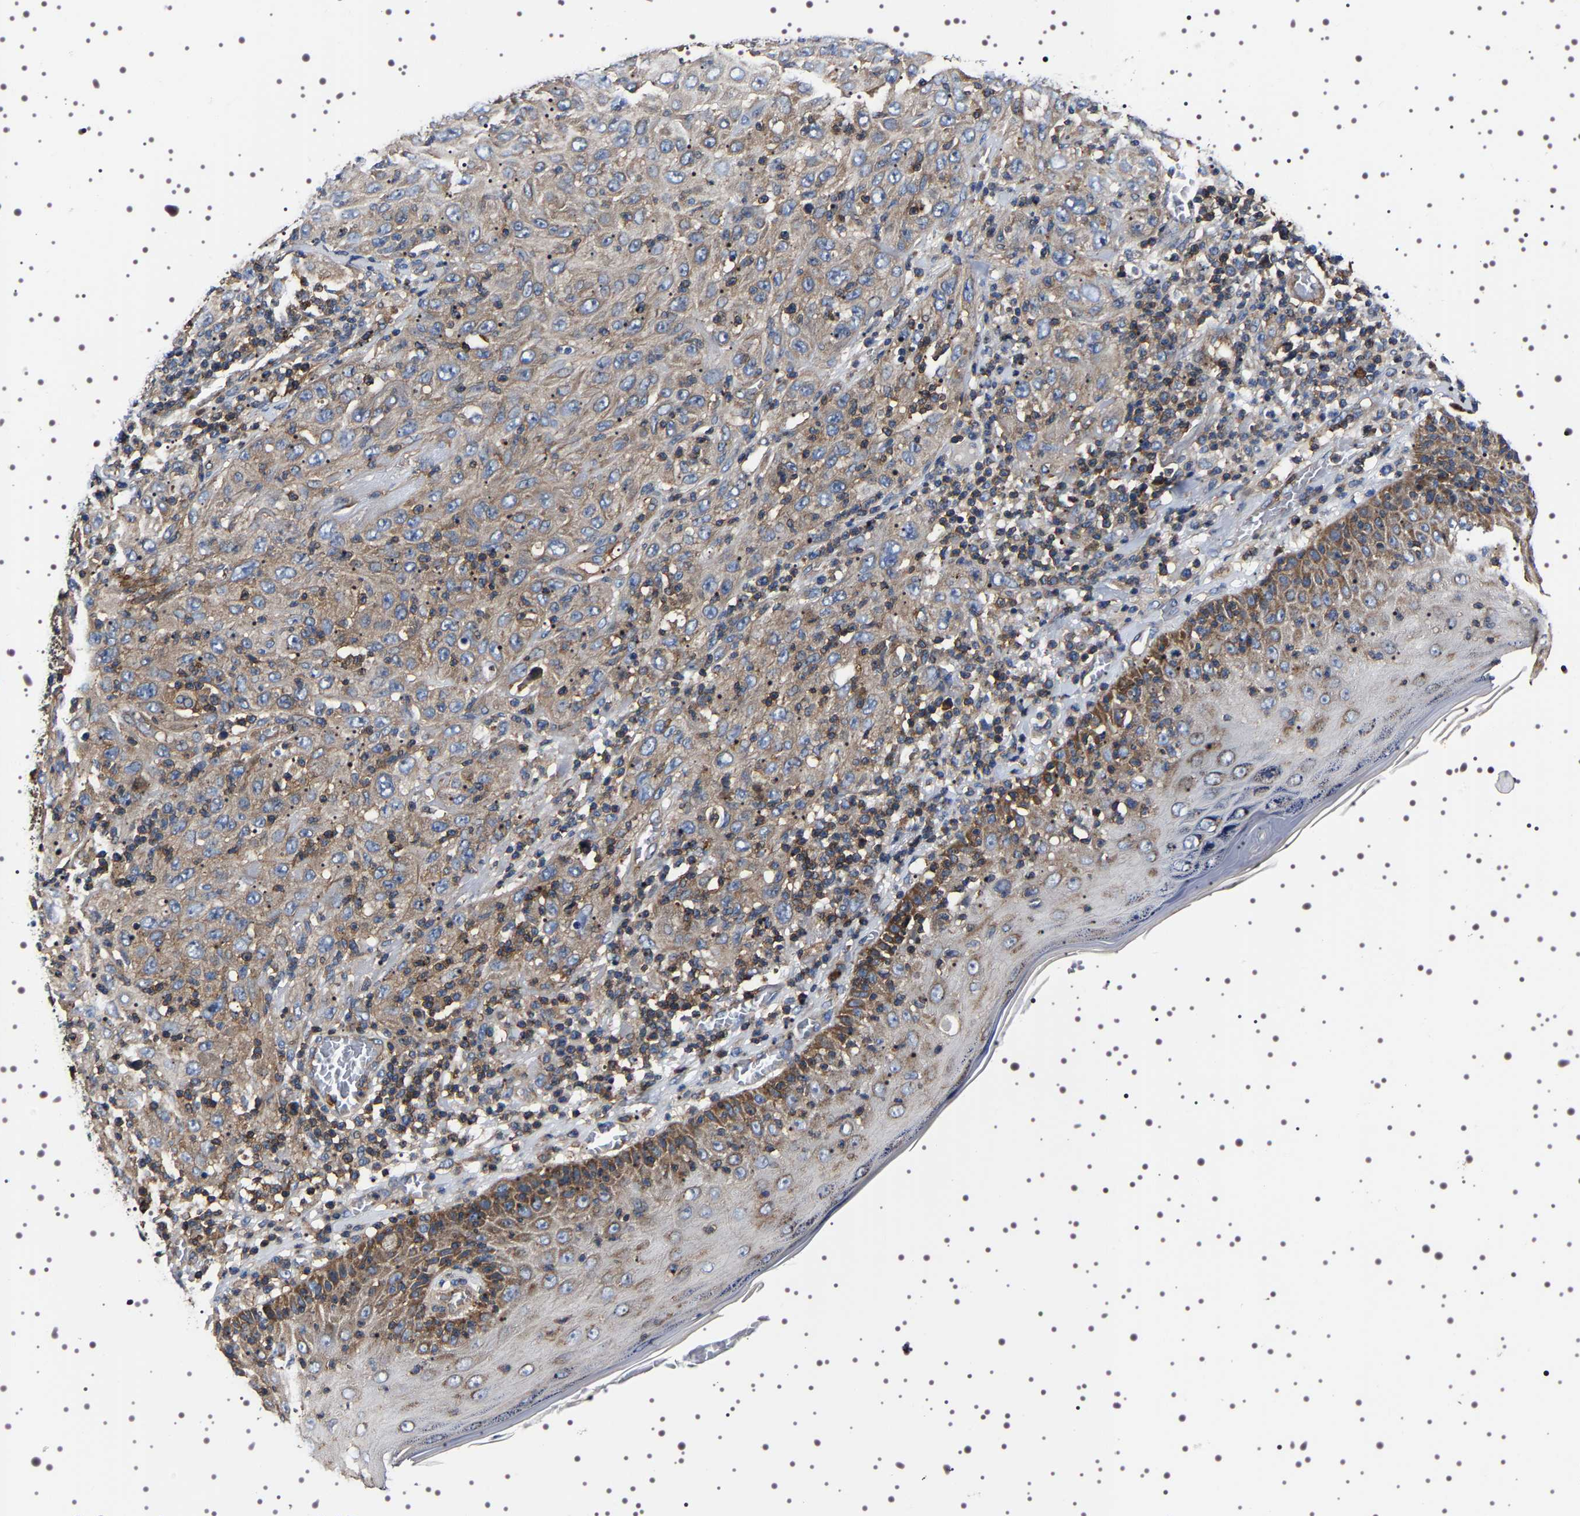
{"staining": {"intensity": "weak", "quantity": ">75%", "location": "cytoplasmic/membranous"}, "tissue": "skin cancer", "cell_type": "Tumor cells", "image_type": "cancer", "snomed": [{"axis": "morphology", "description": "Squamous cell carcinoma, NOS"}, {"axis": "topography", "description": "Skin"}], "caption": "Squamous cell carcinoma (skin) stained with immunohistochemistry displays weak cytoplasmic/membranous staining in about >75% of tumor cells. Immunohistochemistry stains the protein in brown and the nuclei are stained blue.", "gene": "WDR1", "patient": {"sex": "female", "age": 88}}